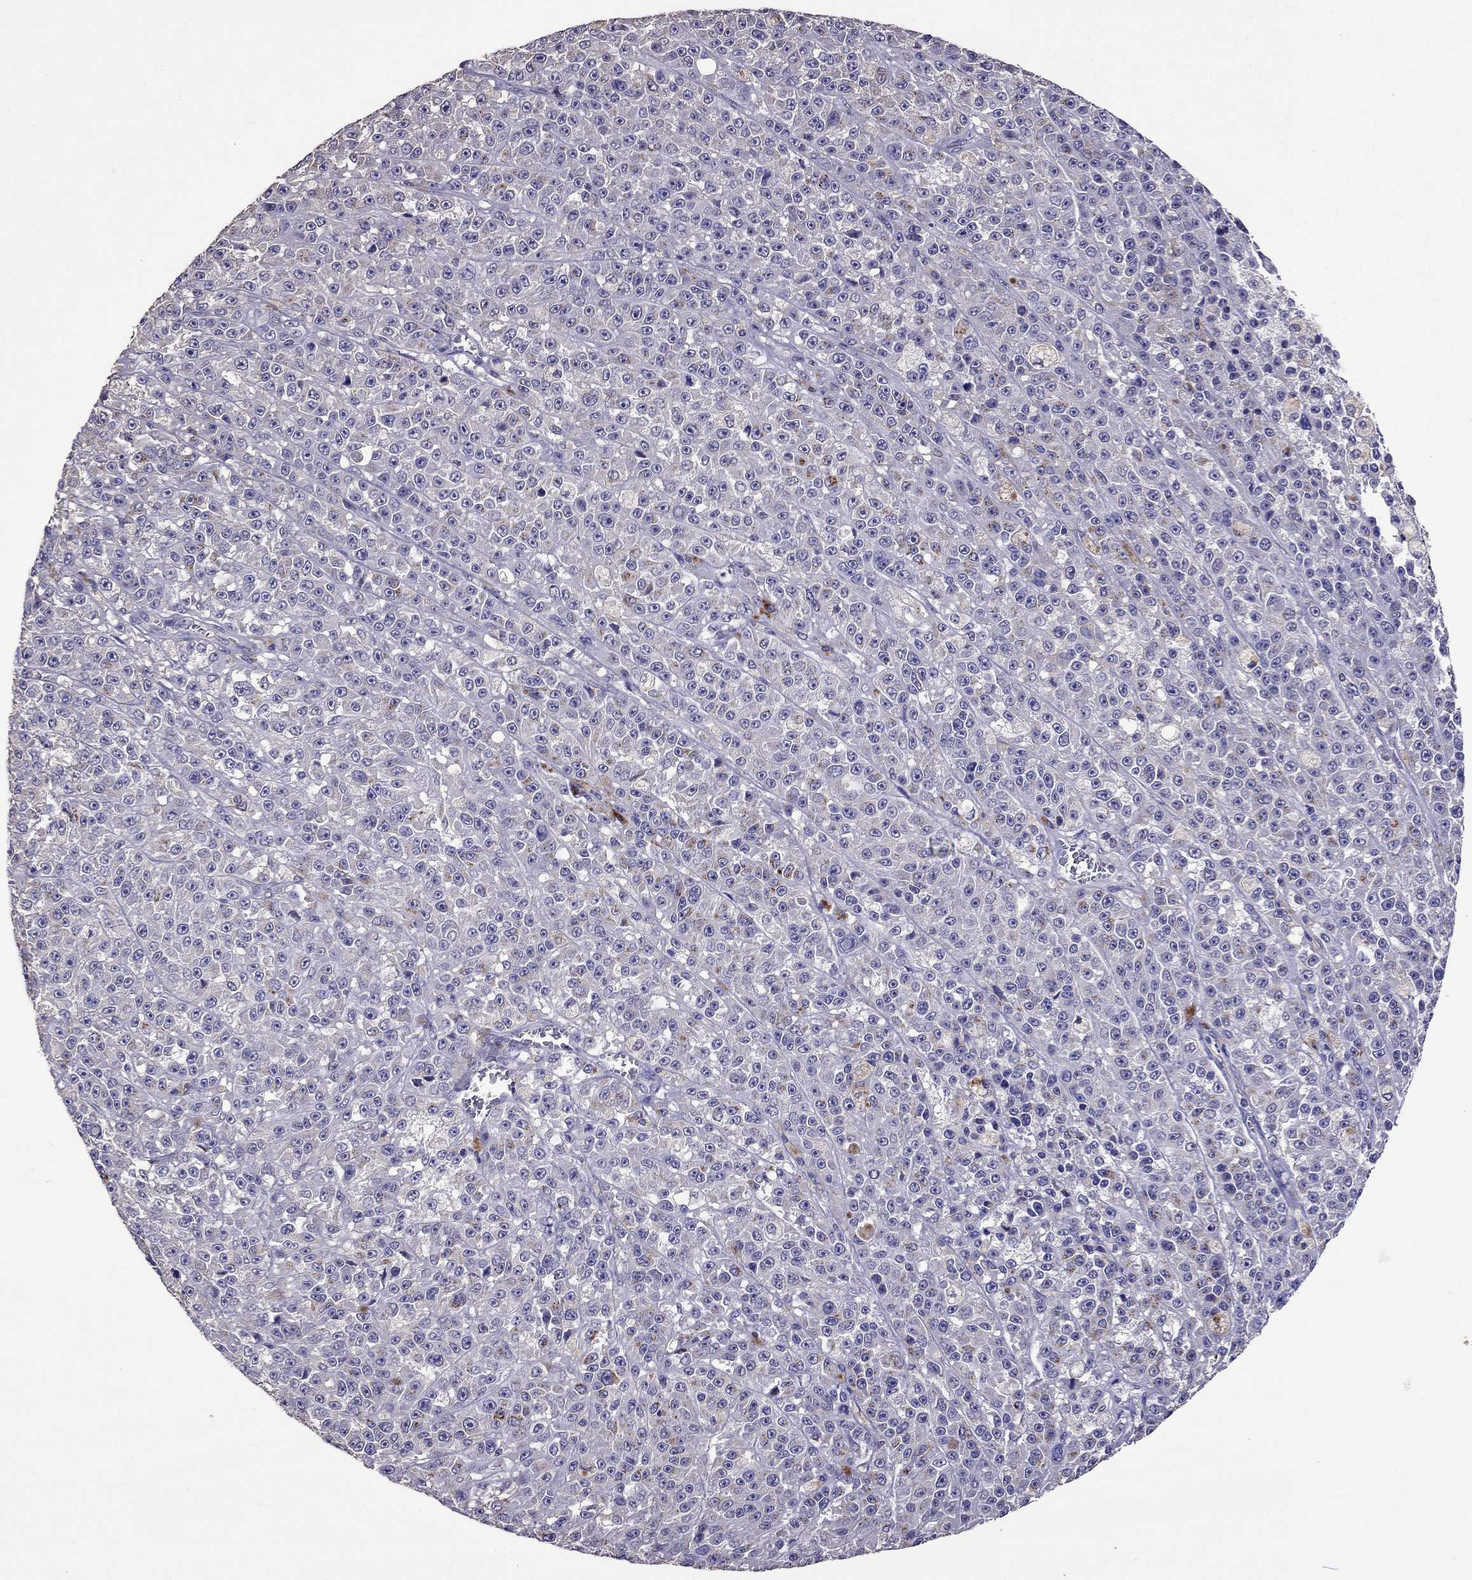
{"staining": {"intensity": "negative", "quantity": "none", "location": "none"}, "tissue": "melanoma", "cell_type": "Tumor cells", "image_type": "cancer", "snomed": [{"axis": "morphology", "description": "Malignant melanoma, NOS"}, {"axis": "topography", "description": "Skin"}], "caption": "This is an IHC histopathology image of malignant melanoma. There is no staining in tumor cells.", "gene": "NKX3-1", "patient": {"sex": "female", "age": 58}}